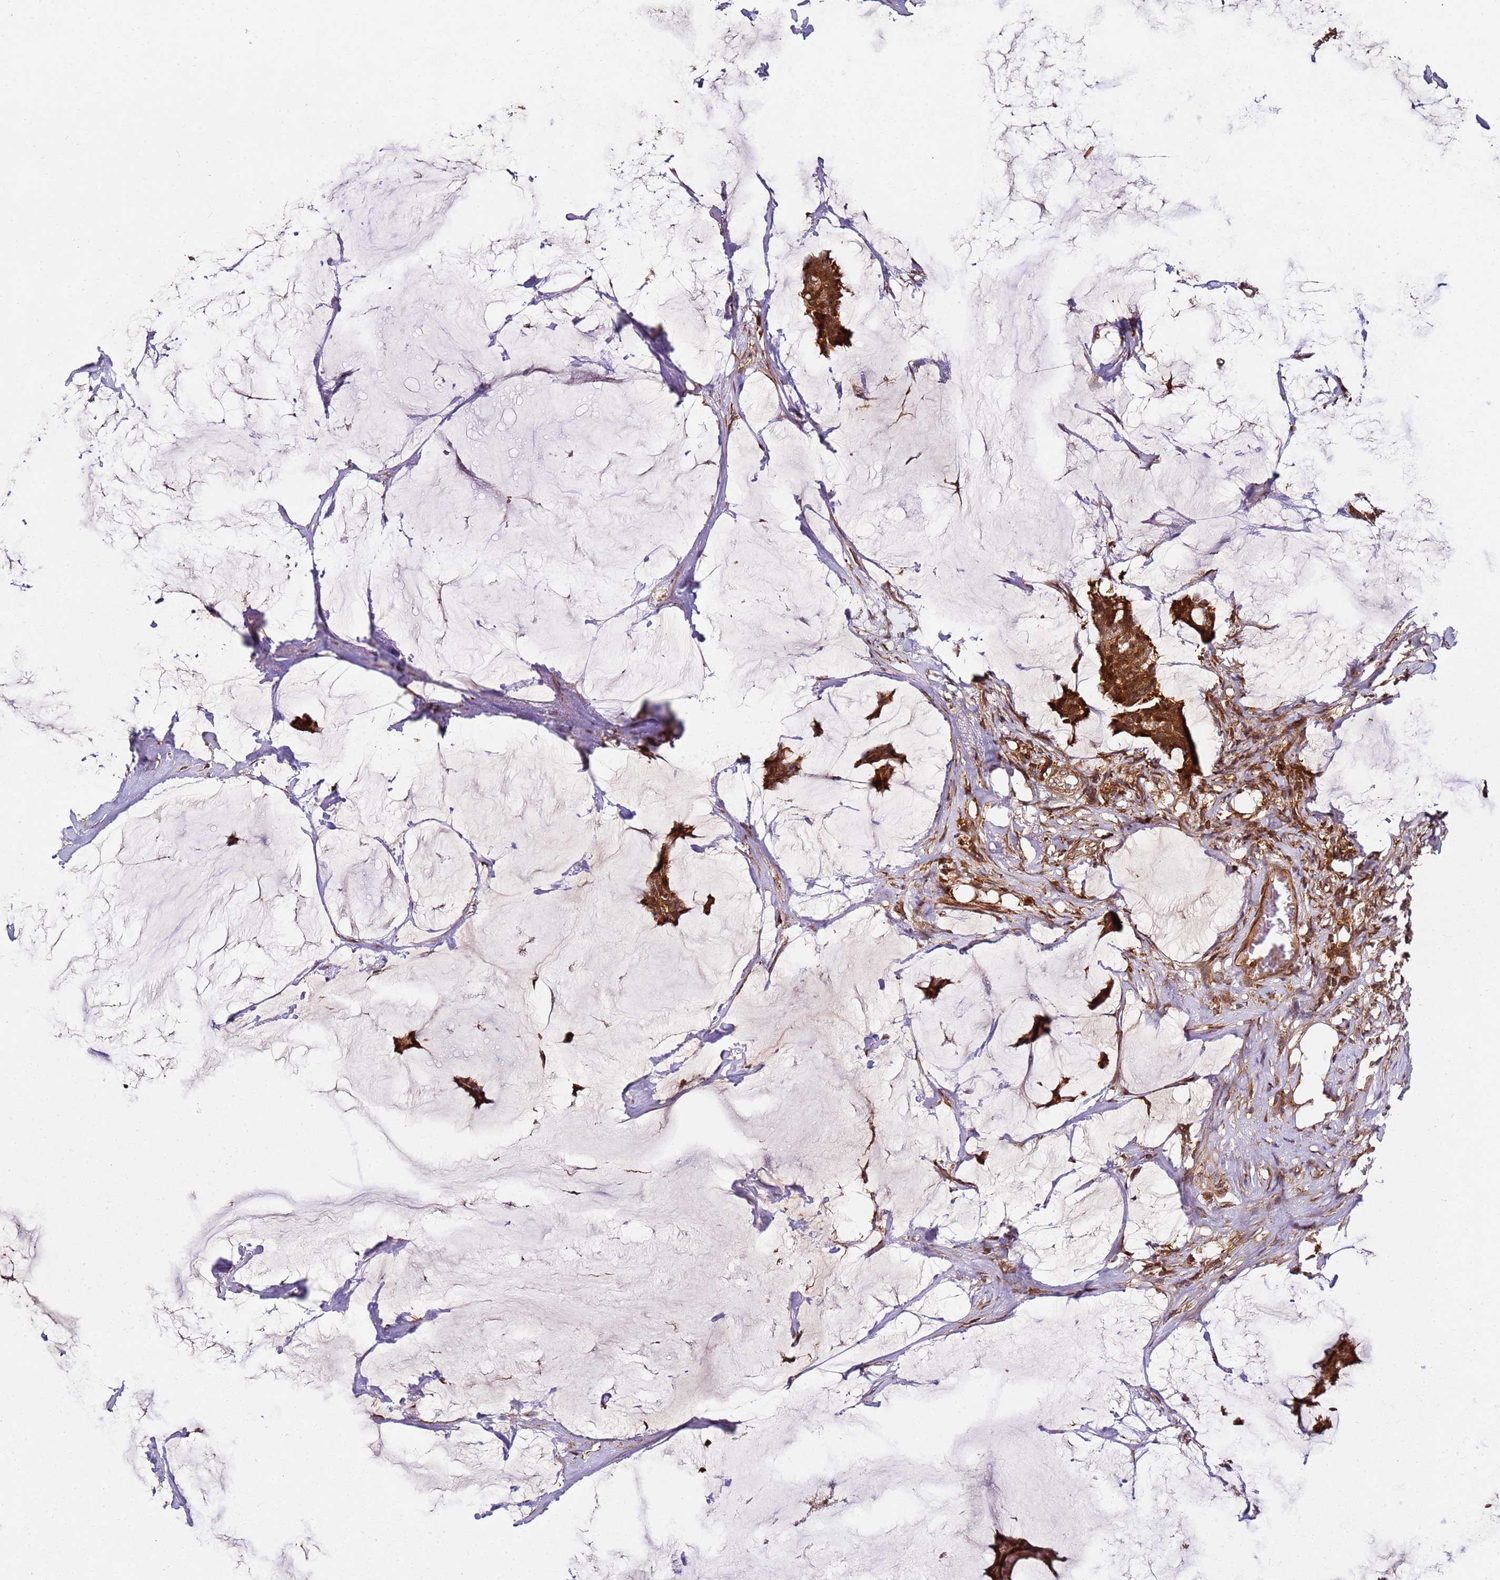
{"staining": {"intensity": "strong", "quantity": ">75%", "location": "cytoplasmic/membranous"}, "tissue": "breast cancer", "cell_type": "Tumor cells", "image_type": "cancer", "snomed": [{"axis": "morphology", "description": "Duct carcinoma"}, {"axis": "topography", "description": "Breast"}], "caption": "IHC of breast cancer demonstrates high levels of strong cytoplasmic/membranous staining in approximately >75% of tumor cells.", "gene": "PRMT7", "patient": {"sex": "female", "age": 93}}